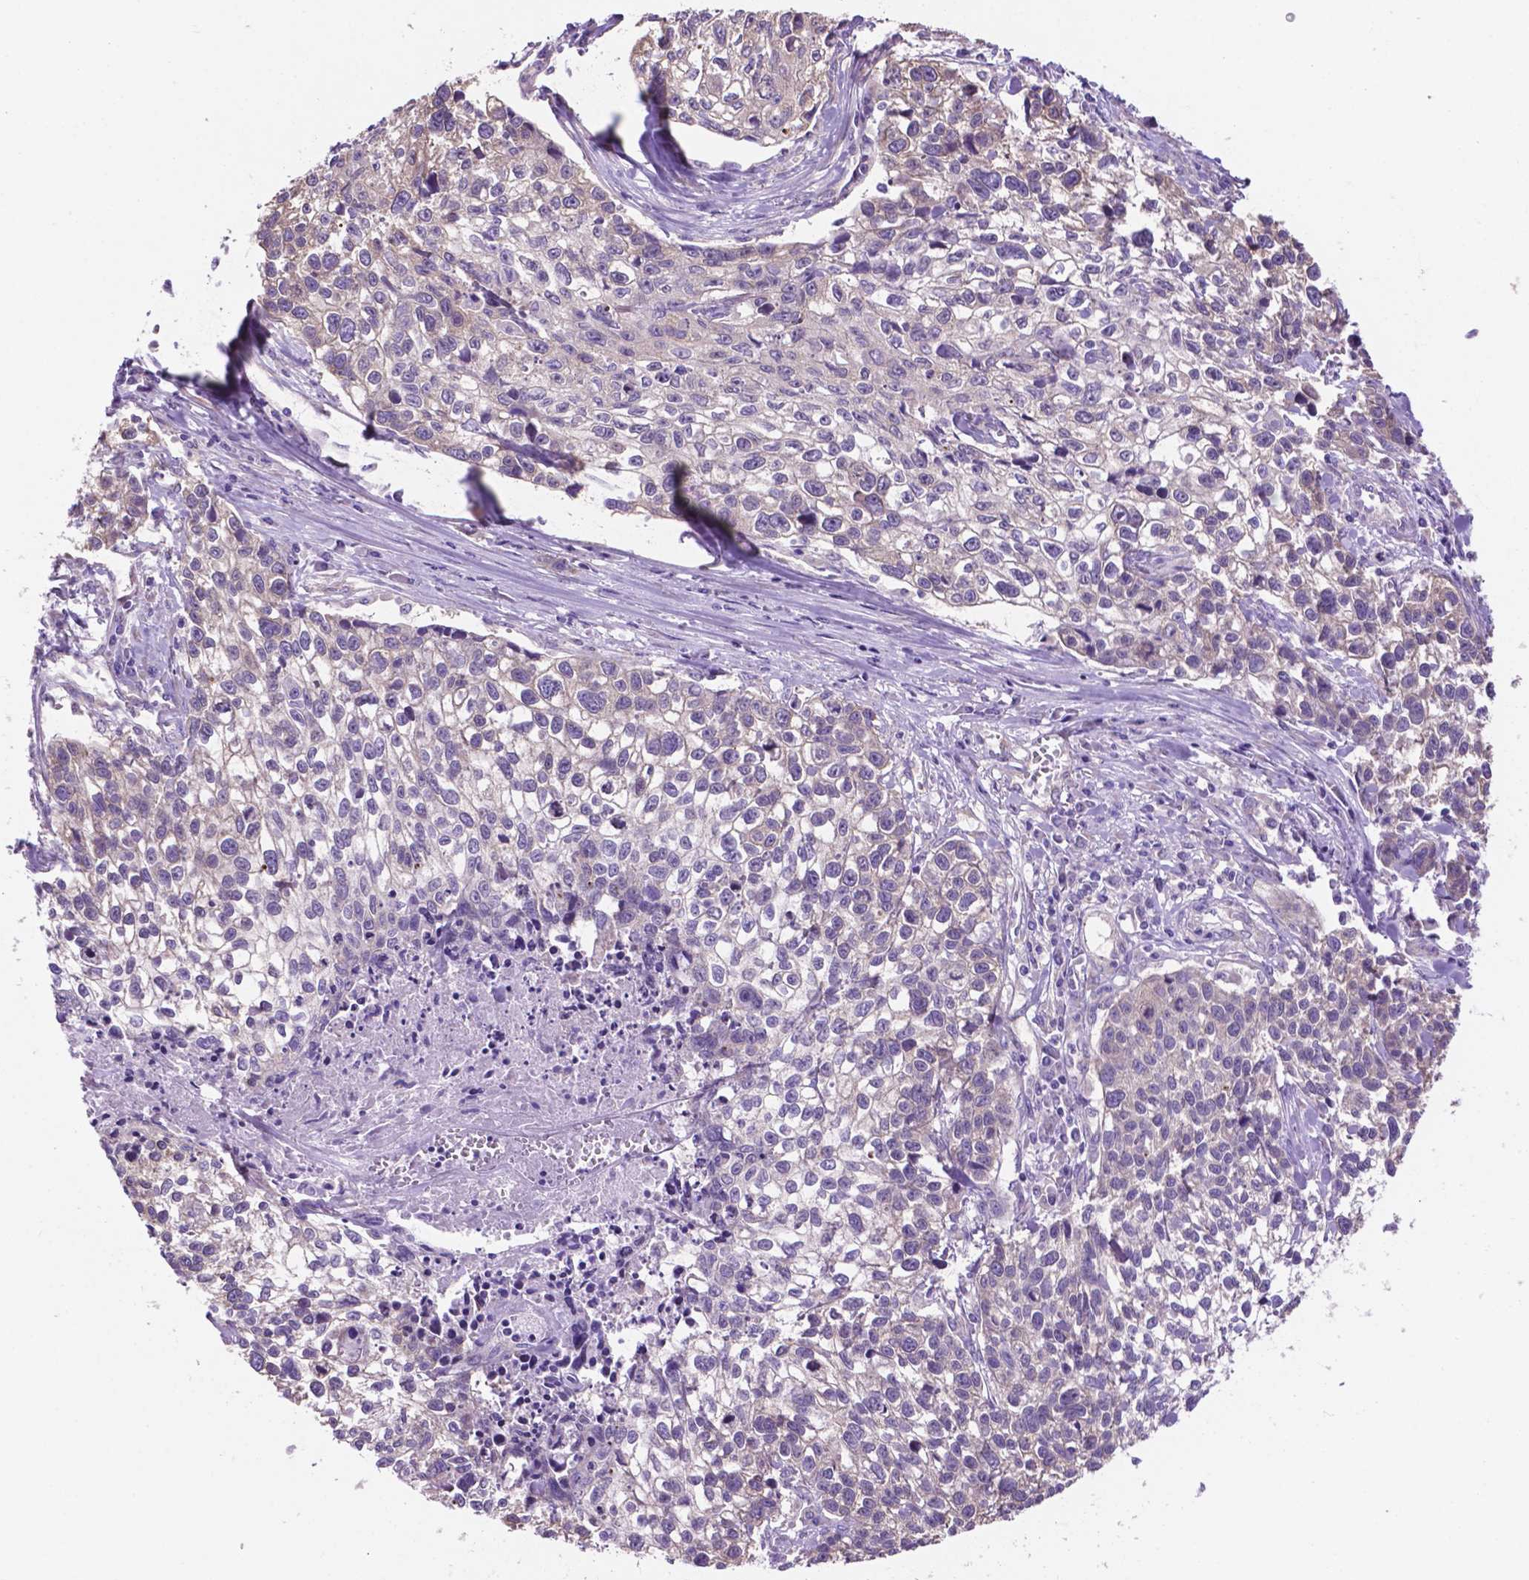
{"staining": {"intensity": "negative", "quantity": "none", "location": "none"}, "tissue": "lung cancer", "cell_type": "Tumor cells", "image_type": "cancer", "snomed": [{"axis": "morphology", "description": "Squamous cell carcinoma, NOS"}, {"axis": "topography", "description": "Lung"}], "caption": "Immunohistochemistry photomicrograph of neoplastic tissue: human lung cancer stained with DAB (3,3'-diaminobenzidine) displays no significant protein staining in tumor cells.", "gene": "SPDYA", "patient": {"sex": "male", "age": 74}}